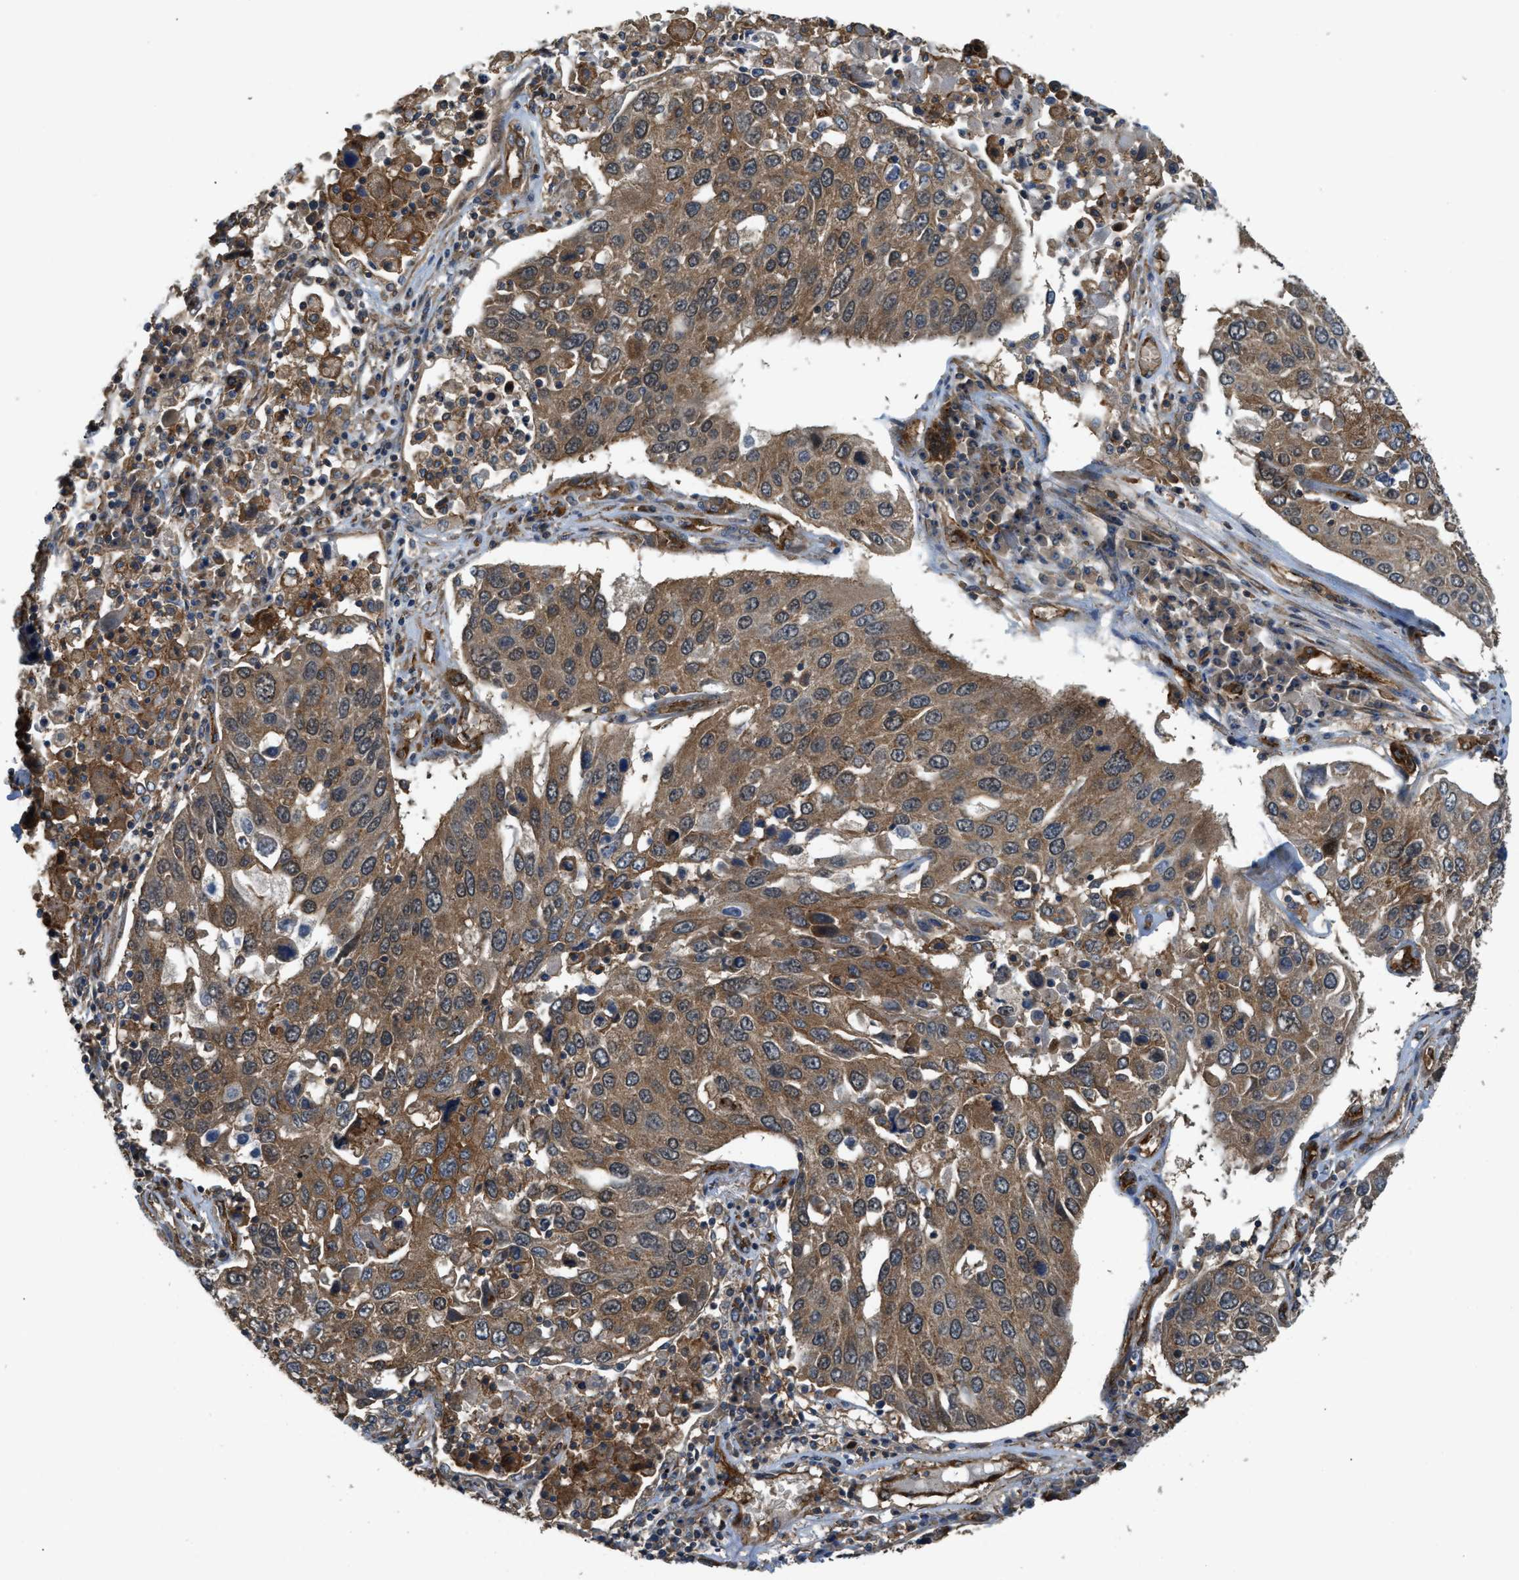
{"staining": {"intensity": "moderate", "quantity": ">75%", "location": "cytoplasmic/membranous"}, "tissue": "lung cancer", "cell_type": "Tumor cells", "image_type": "cancer", "snomed": [{"axis": "morphology", "description": "Squamous cell carcinoma, NOS"}, {"axis": "topography", "description": "Lung"}], "caption": "High-power microscopy captured an immunohistochemistry image of lung cancer, revealing moderate cytoplasmic/membranous expression in approximately >75% of tumor cells. (DAB (3,3'-diaminobenzidine) = brown stain, brightfield microscopy at high magnification).", "gene": "BAG4", "patient": {"sex": "male", "age": 65}}